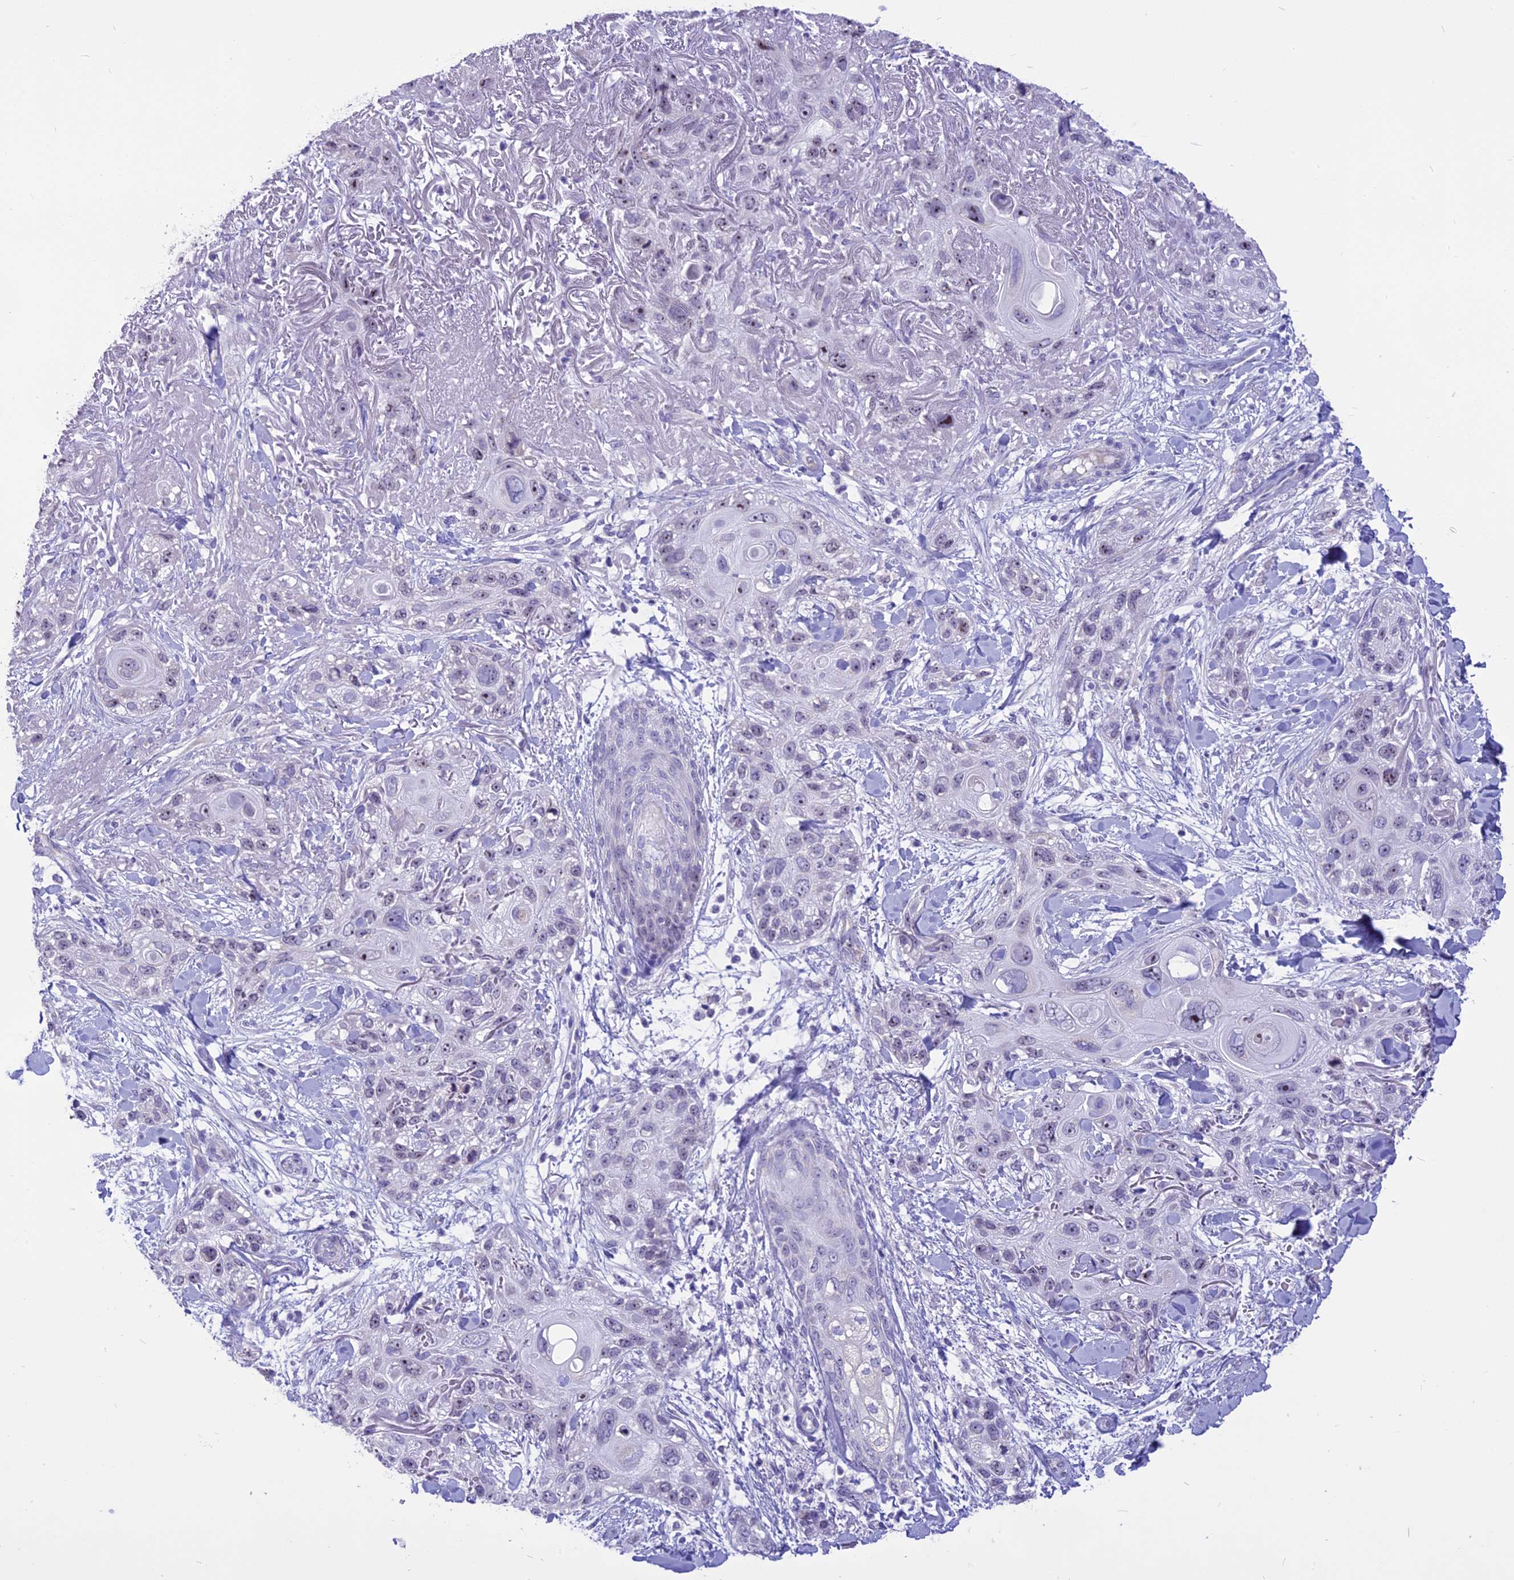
{"staining": {"intensity": "weak", "quantity": "<25%", "location": "nuclear"}, "tissue": "skin cancer", "cell_type": "Tumor cells", "image_type": "cancer", "snomed": [{"axis": "morphology", "description": "Normal tissue, NOS"}, {"axis": "morphology", "description": "Squamous cell carcinoma, NOS"}, {"axis": "topography", "description": "Skin"}], "caption": "Micrograph shows no protein expression in tumor cells of skin cancer tissue. The staining was performed using DAB (3,3'-diaminobenzidine) to visualize the protein expression in brown, while the nuclei were stained in blue with hematoxylin (Magnification: 20x).", "gene": "CMSS1", "patient": {"sex": "male", "age": 72}}